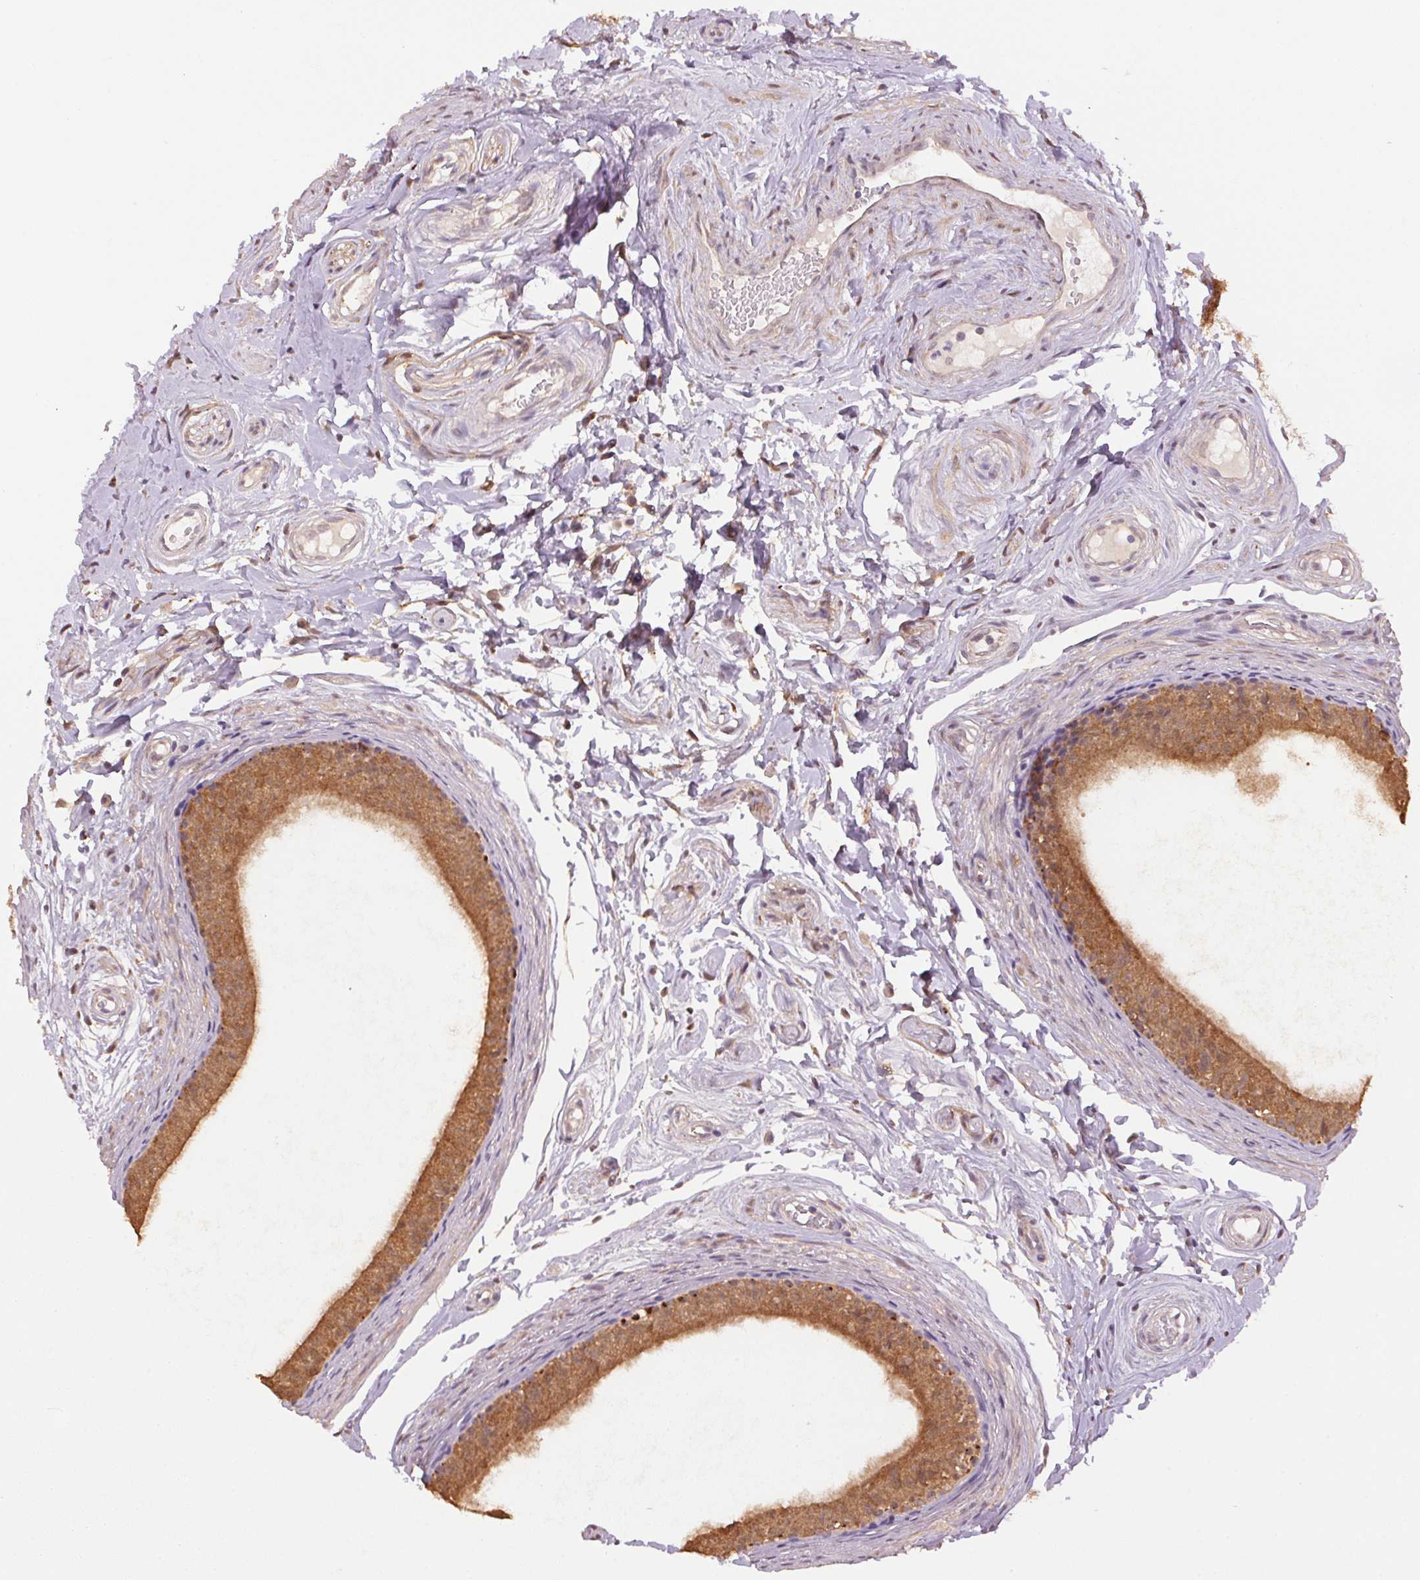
{"staining": {"intensity": "moderate", "quantity": ">75%", "location": "cytoplasmic/membranous"}, "tissue": "epididymis", "cell_type": "Glandular cells", "image_type": "normal", "snomed": [{"axis": "morphology", "description": "Normal tissue, NOS"}, {"axis": "topography", "description": "Epididymis"}], "caption": "Immunohistochemical staining of normal epididymis shows >75% levels of moderate cytoplasmic/membranous protein expression in approximately >75% of glandular cells. Using DAB (3,3'-diaminobenzidine) (brown) and hematoxylin (blue) stains, captured at high magnification using brightfield microscopy.", "gene": "ADH5", "patient": {"sex": "male", "age": 45}}